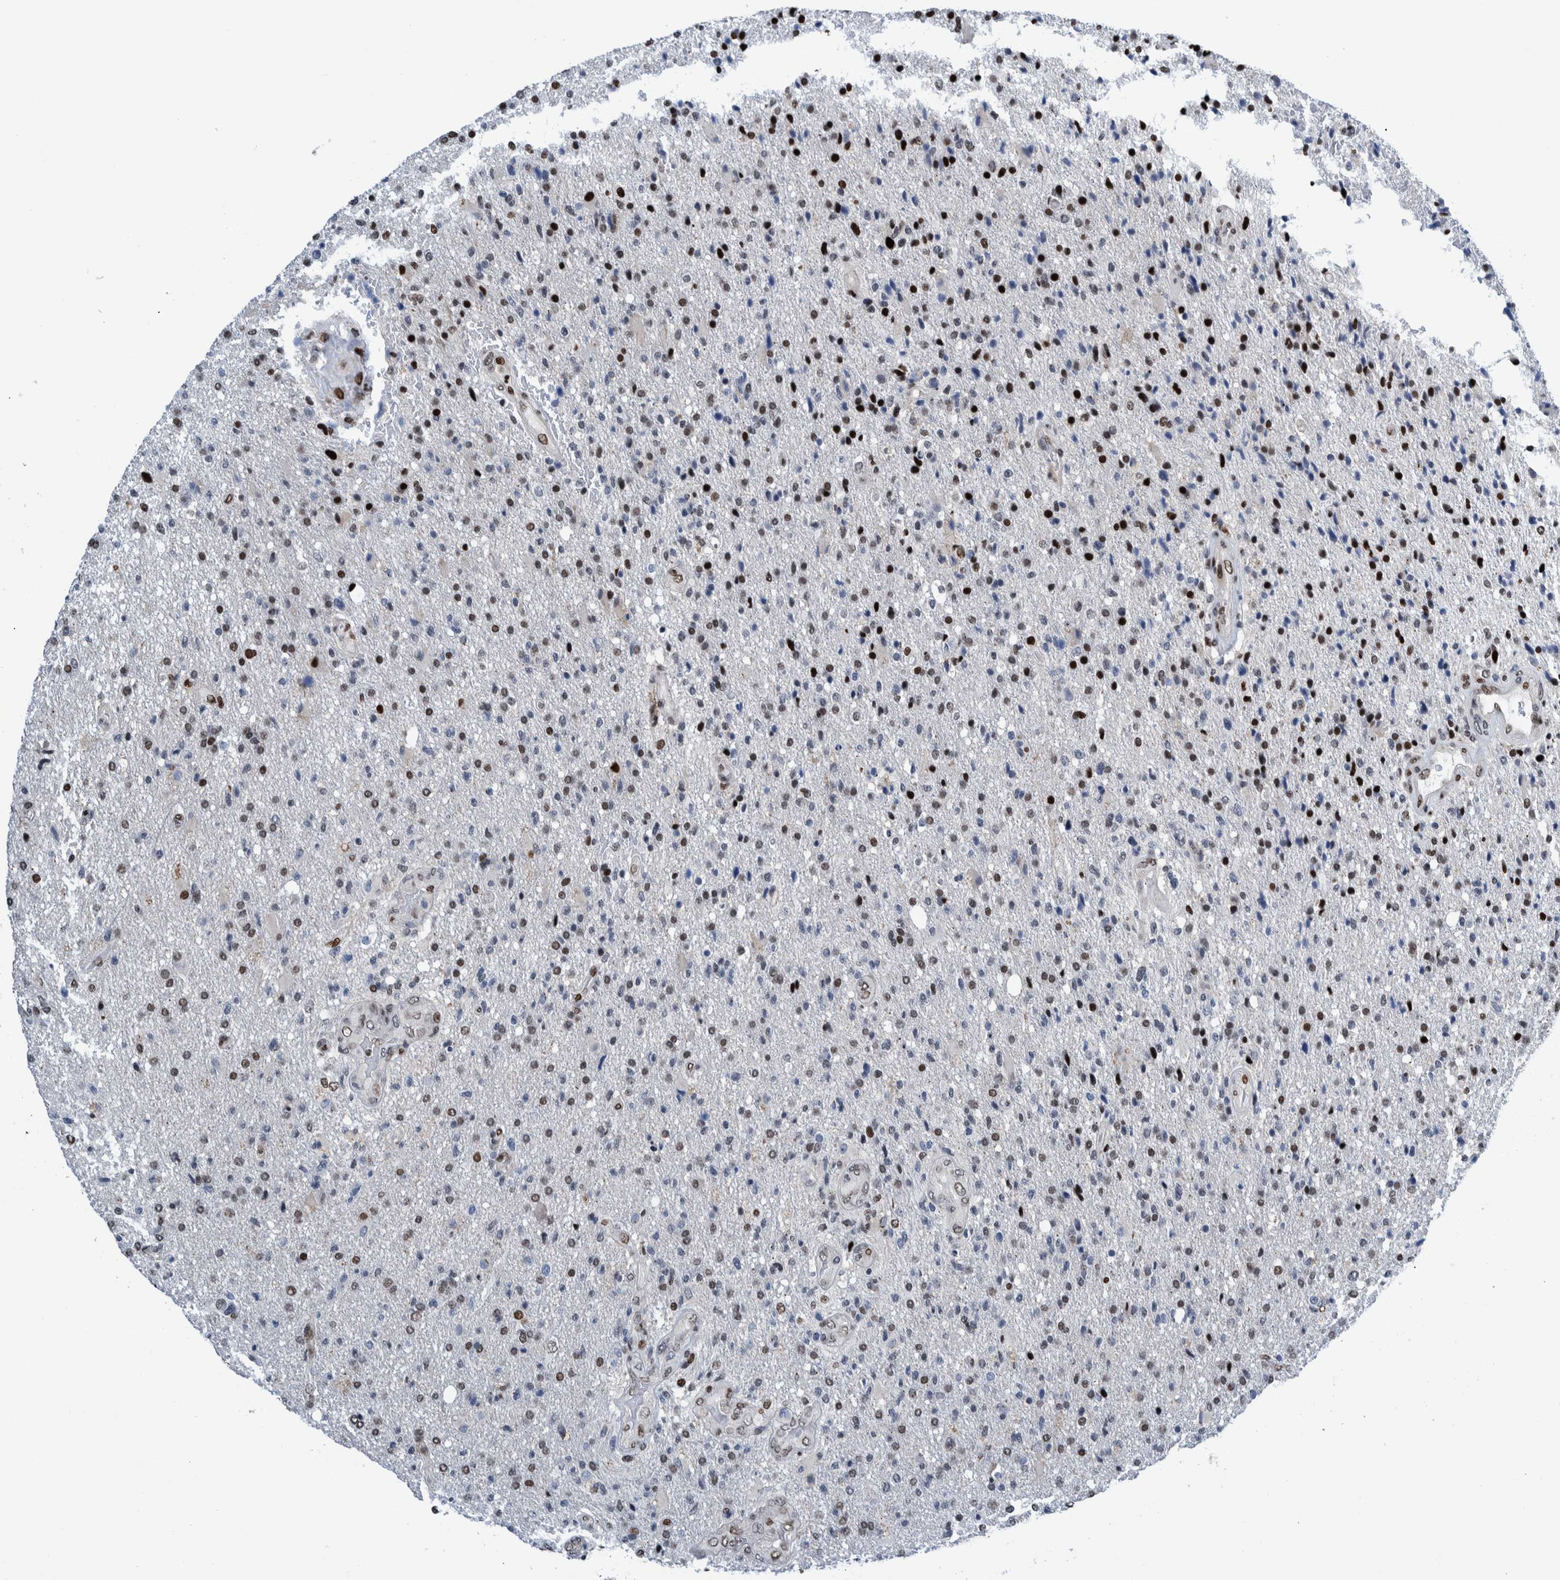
{"staining": {"intensity": "strong", "quantity": "25%-75%", "location": "nuclear"}, "tissue": "glioma", "cell_type": "Tumor cells", "image_type": "cancer", "snomed": [{"axis": "morphology", "description": "Glioma, malignant, High grade"}, {"axis": "topography", "description": "Brain"}], "caption": "IHC of human malignant glioma (high-grade) exhibits high levels of strong nuclear staining in about 25%-75% of tumor cells. The protein is stained brown, and the nuclei are stained in blue (DAB (3,3'-diaminobenzidine) IHC with brightfield microscopy, high magnification).", "gene": "HEATR9", "patient": {"sex": "male", "age": 72}}